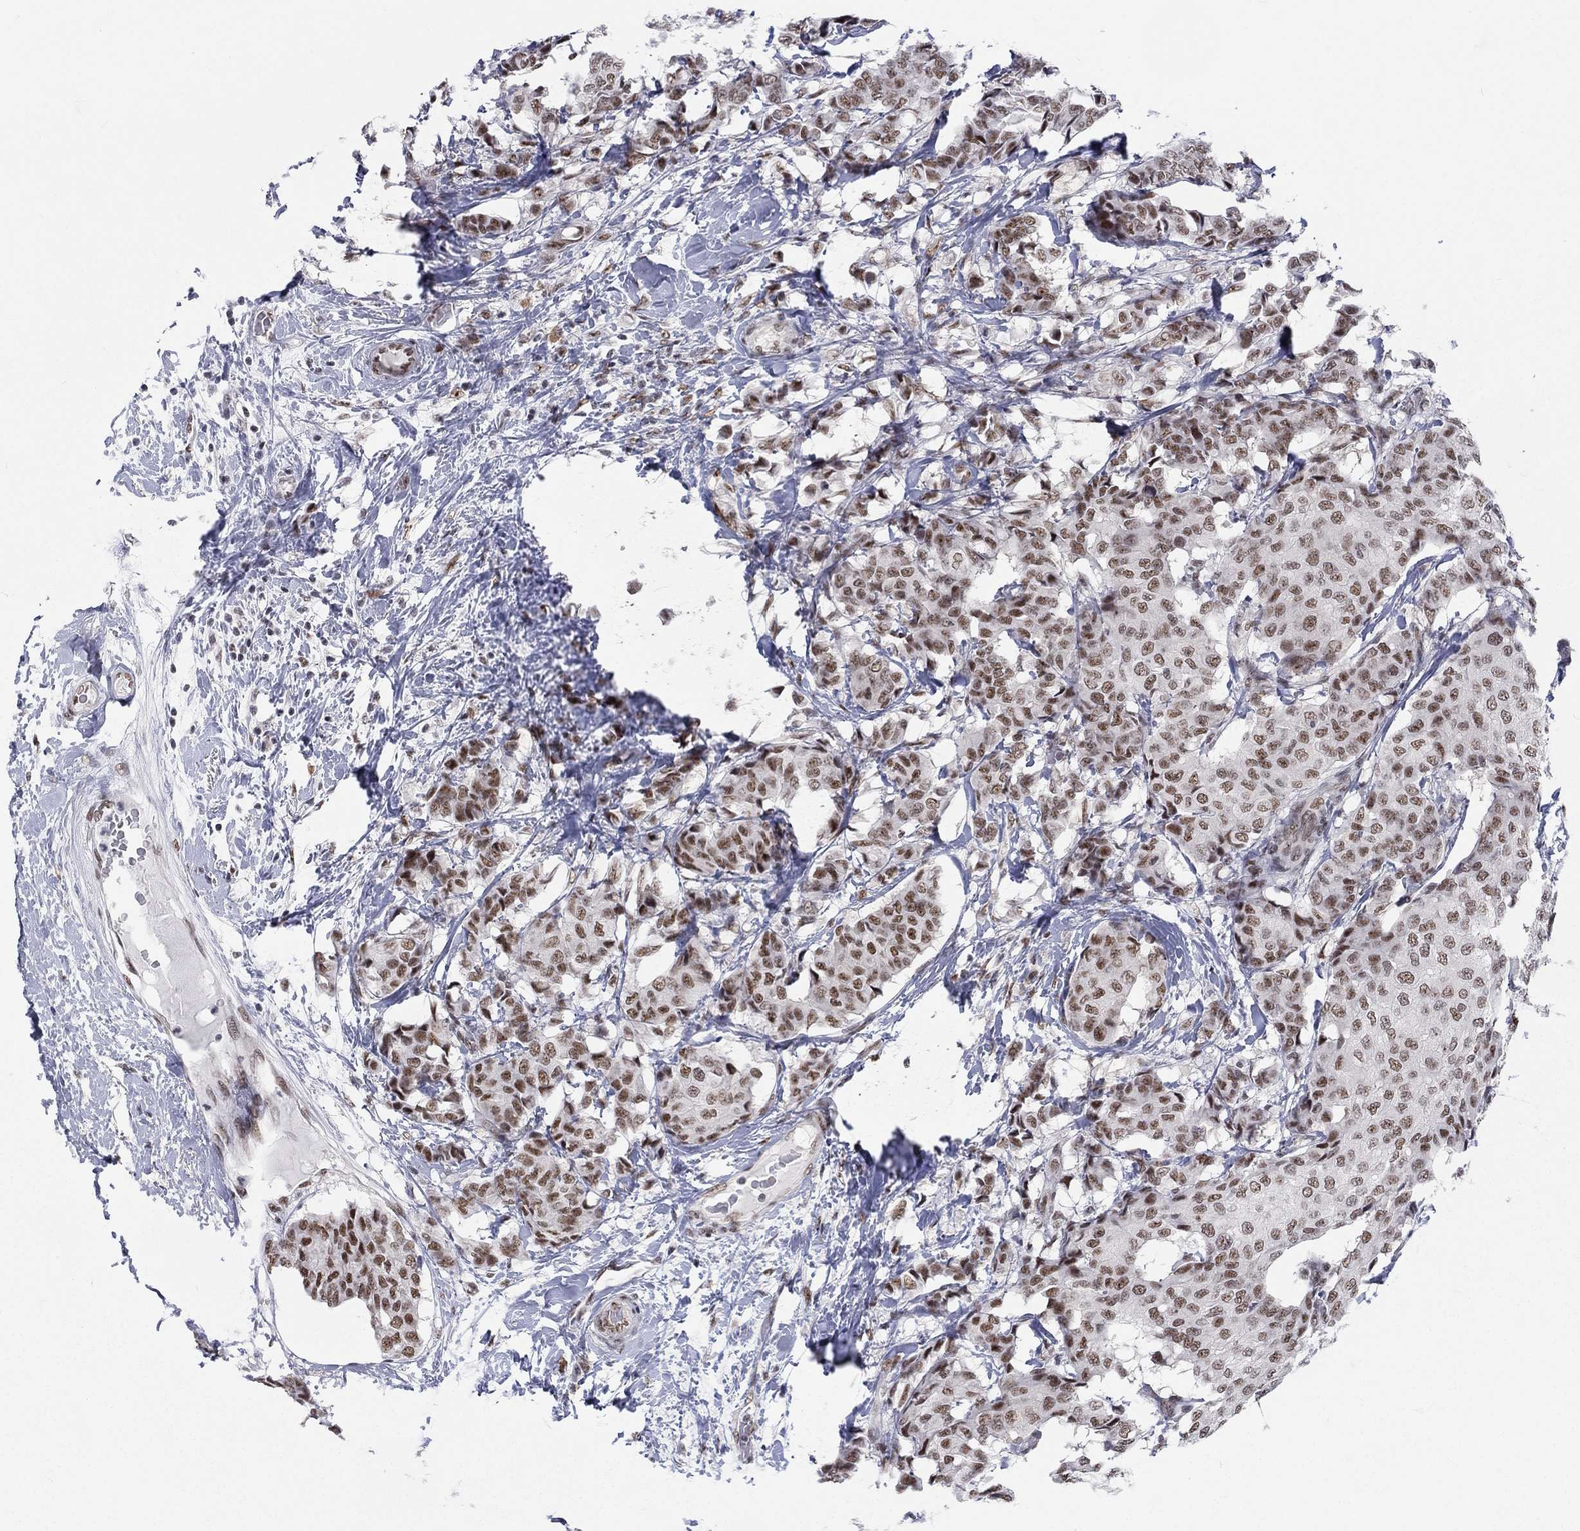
{"staining": {"intensity": "strong", "quantity": ">75%", "location": "nuclear"}, "tissue": "breast cancer", "cell_type": "Tumor cells", "image_type": "cancer", "snomed": [{"axis": "morphology", "description": "Duct carcinoma"}, {"axis": "topography", "description": "Breast"}], "caption": "The immunohistochemical stain highlights strong nuclear positivity in tumor cells of breast cancer (infiltrating ductal carcinoma) tissue. (IHC, brightfield microscopy, high magnification).", "gene": "FYTTD1", "patient": {"sex": "female", "age": 75}}